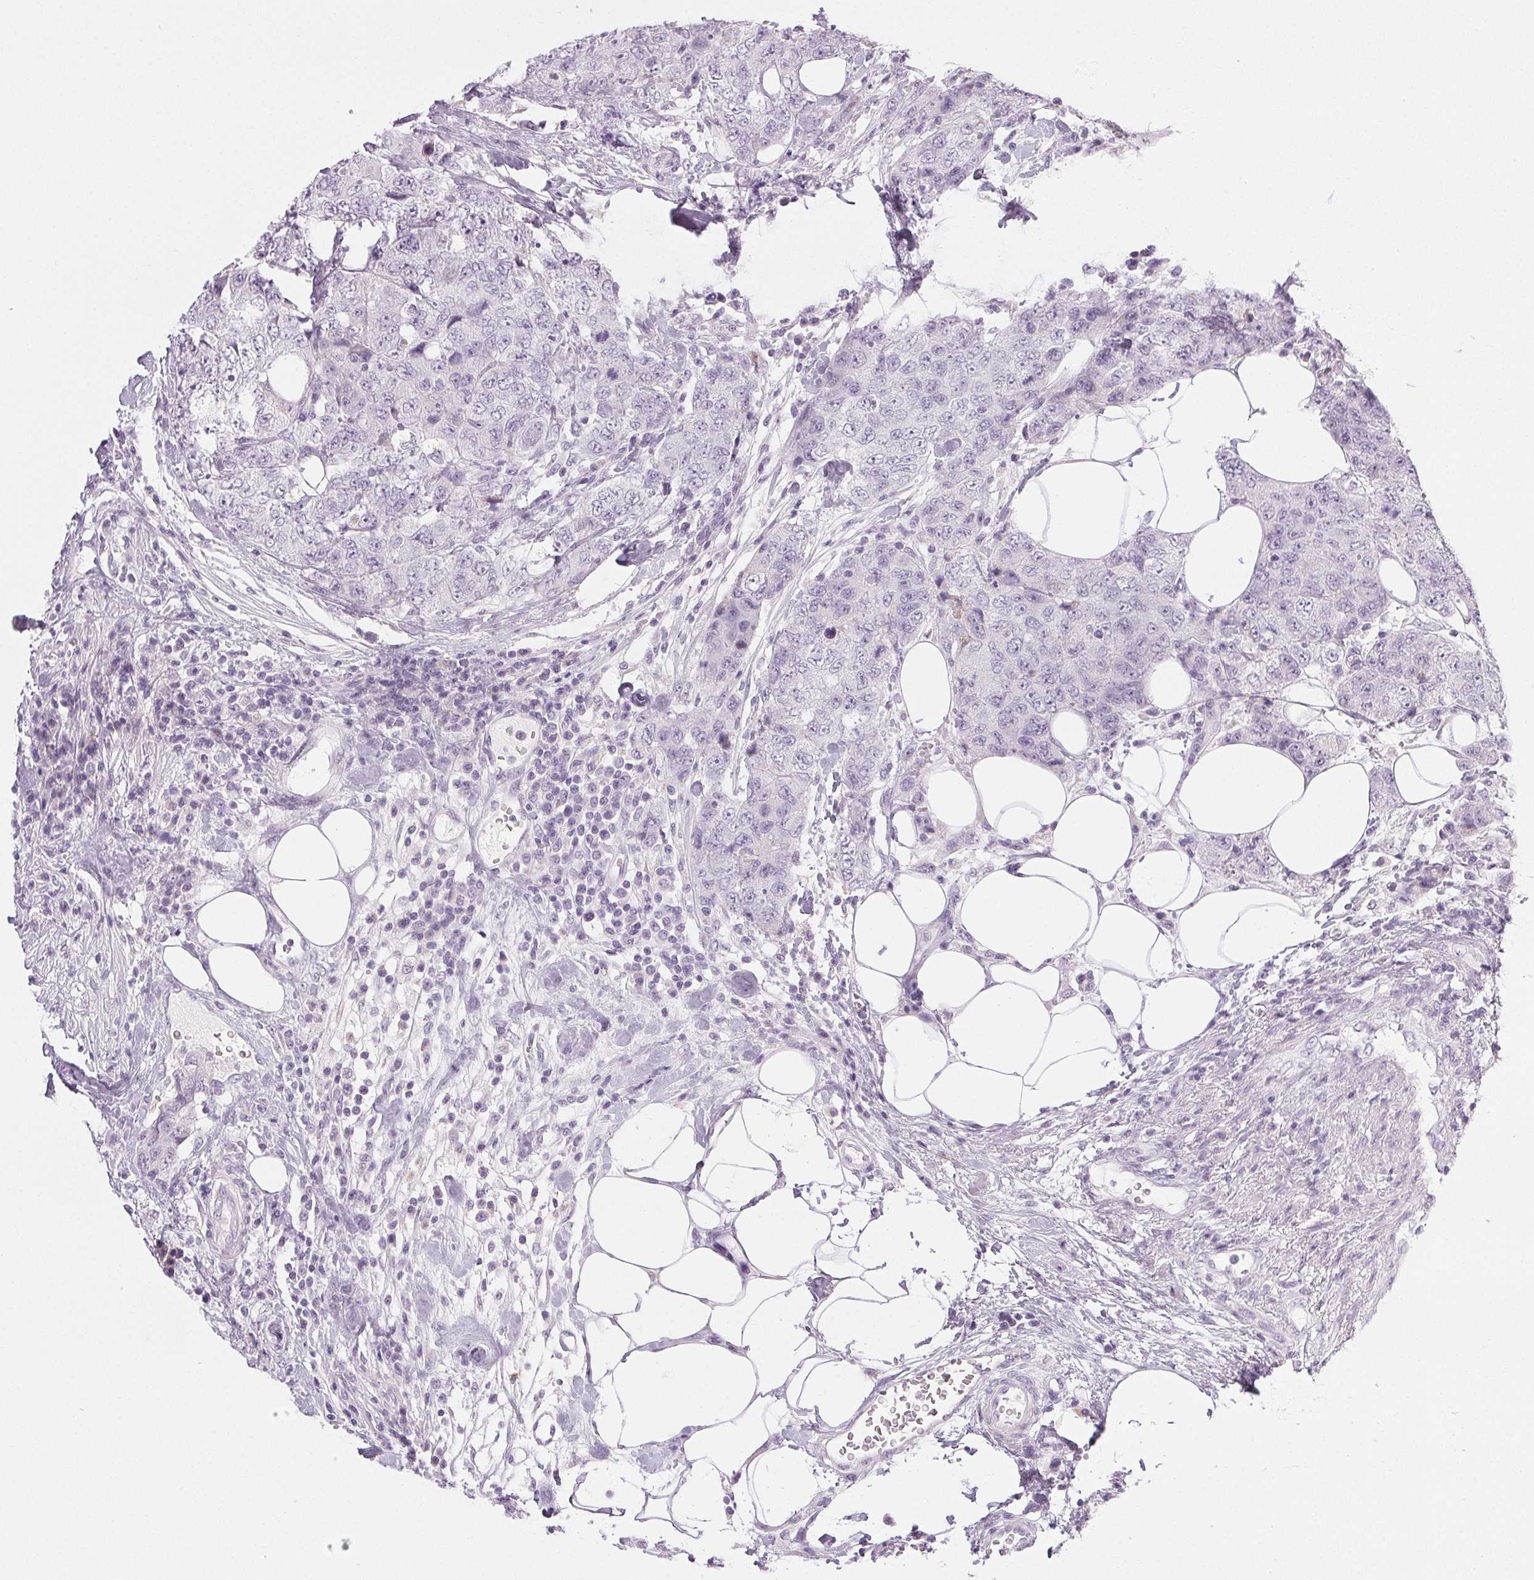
{"staining": {"intensity": "negative", "quantity": "none", "location": "none"}, "tissue": "urothelial cancer", "cell_type": "Tumor cells", "image_type": "cancer", "snomed": [{"axis": "morphology", "description": "Urothelial carcinoma, High grade"}, {"axis": "topography", "description": "Urinary bladder"}], "caption": "Immunohistochemical staining of urothelial cancer demonstrates no significant expression in tumor cells.", "gene": "COL7A1", "patient": {"sex": "female", "age": 78}}